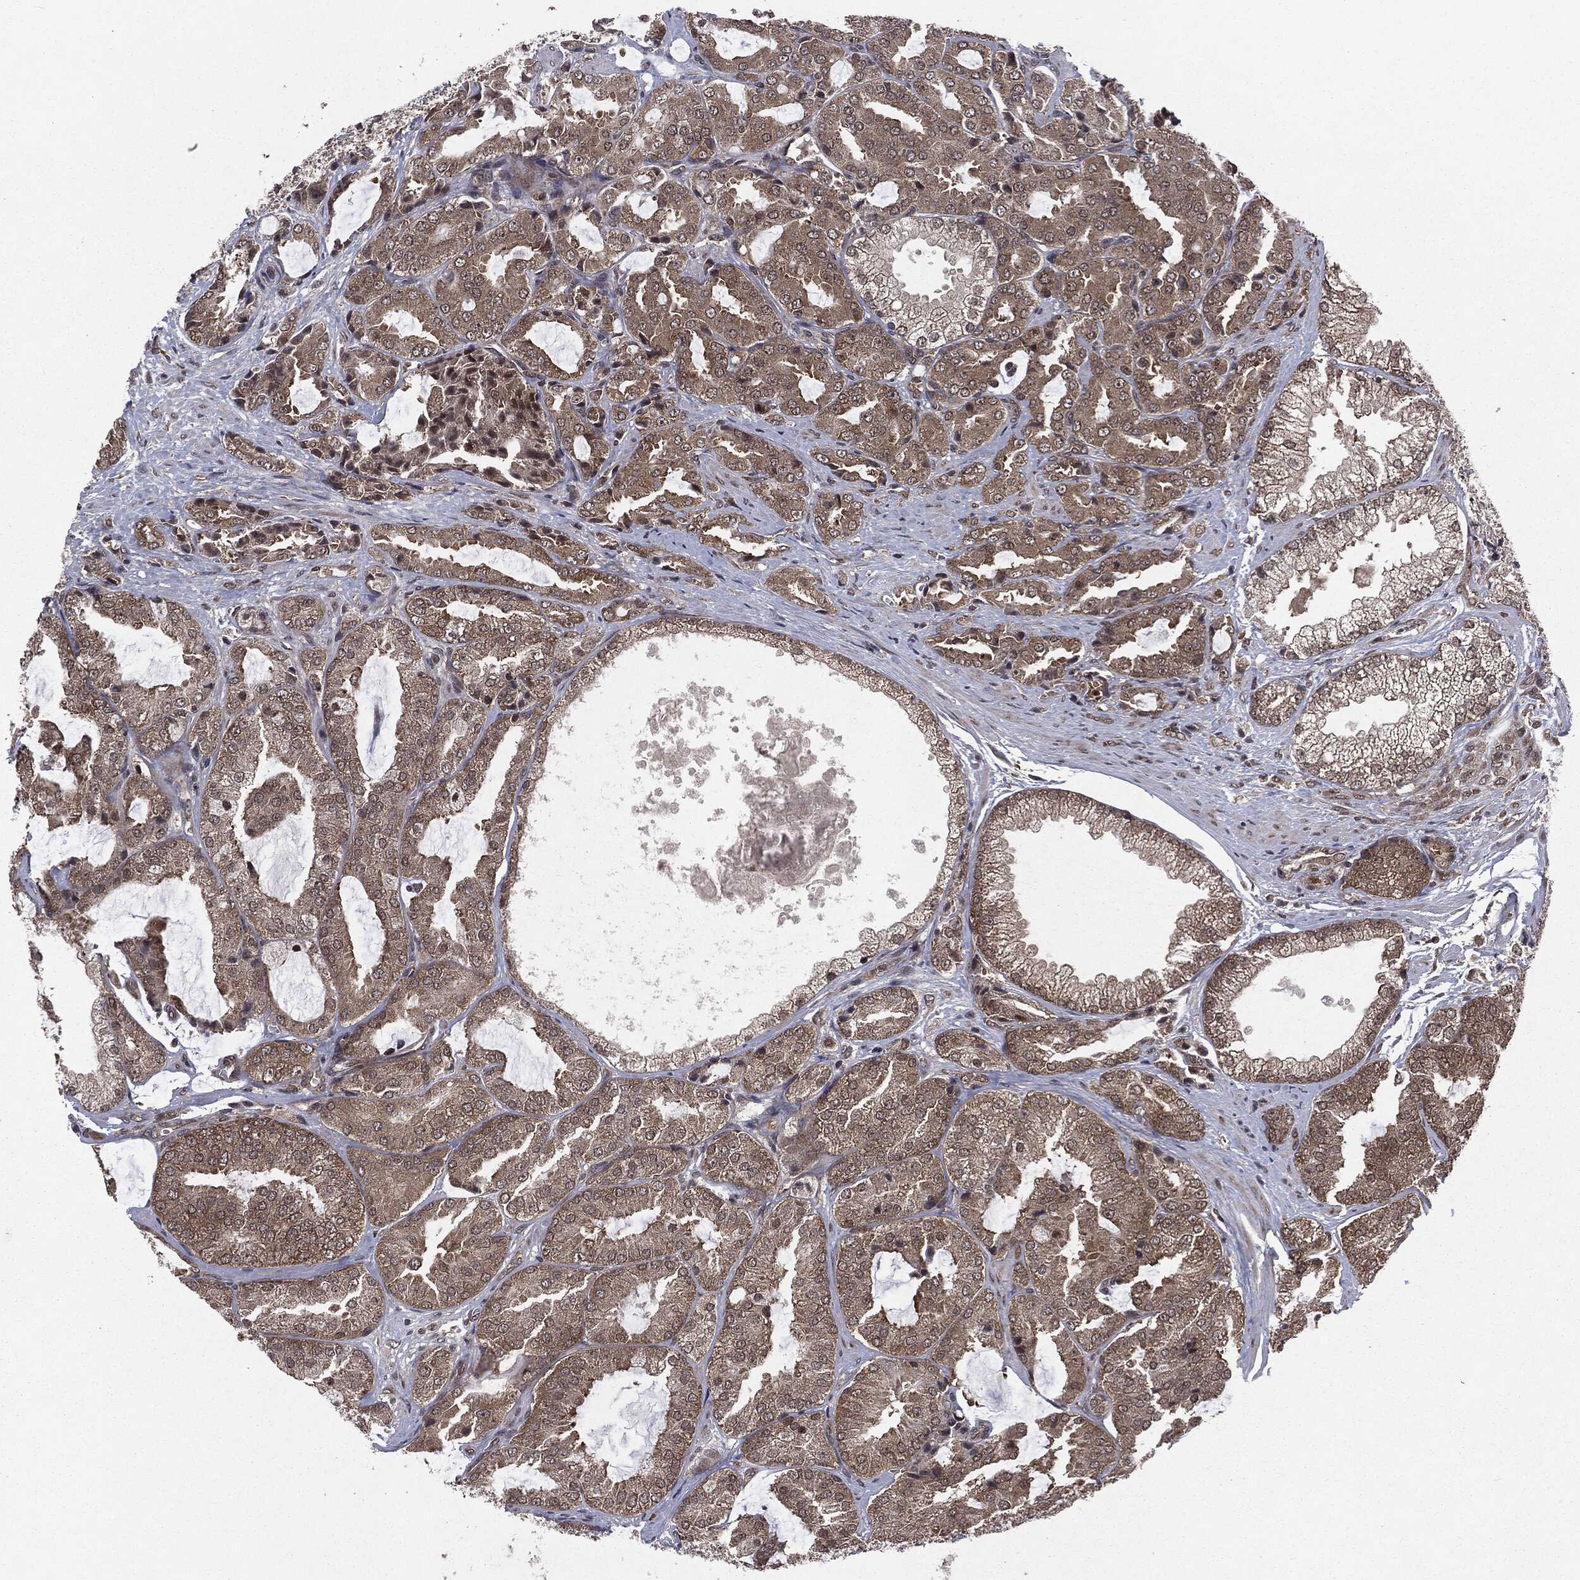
{"staining": {"intensity": "weak", "quantity": "25%-75%", "location": "cytoplasmic/membranous"}, "tissue": "prostate cancer", "cell_type": "Tumor cells", "image_type": "cancer", "snomed": [{"axis": "morphology", "description": "Adenocarcinoma, High grade"}, {"axis": "topography", "description": "Prostate"}], "caption": "High-magnification brightfield microscopy of prostate cancer stained with DAB (3,3'-diaminobenzidine) (brown) and counterstained with hematoxylin (blue). tumor cells exhibit weak cytoplasmic/membranous staining is appreciated in approximately25%-75% of cells.", "gene": "STAU2", "patient": {"sex": "male", "age": 68}}